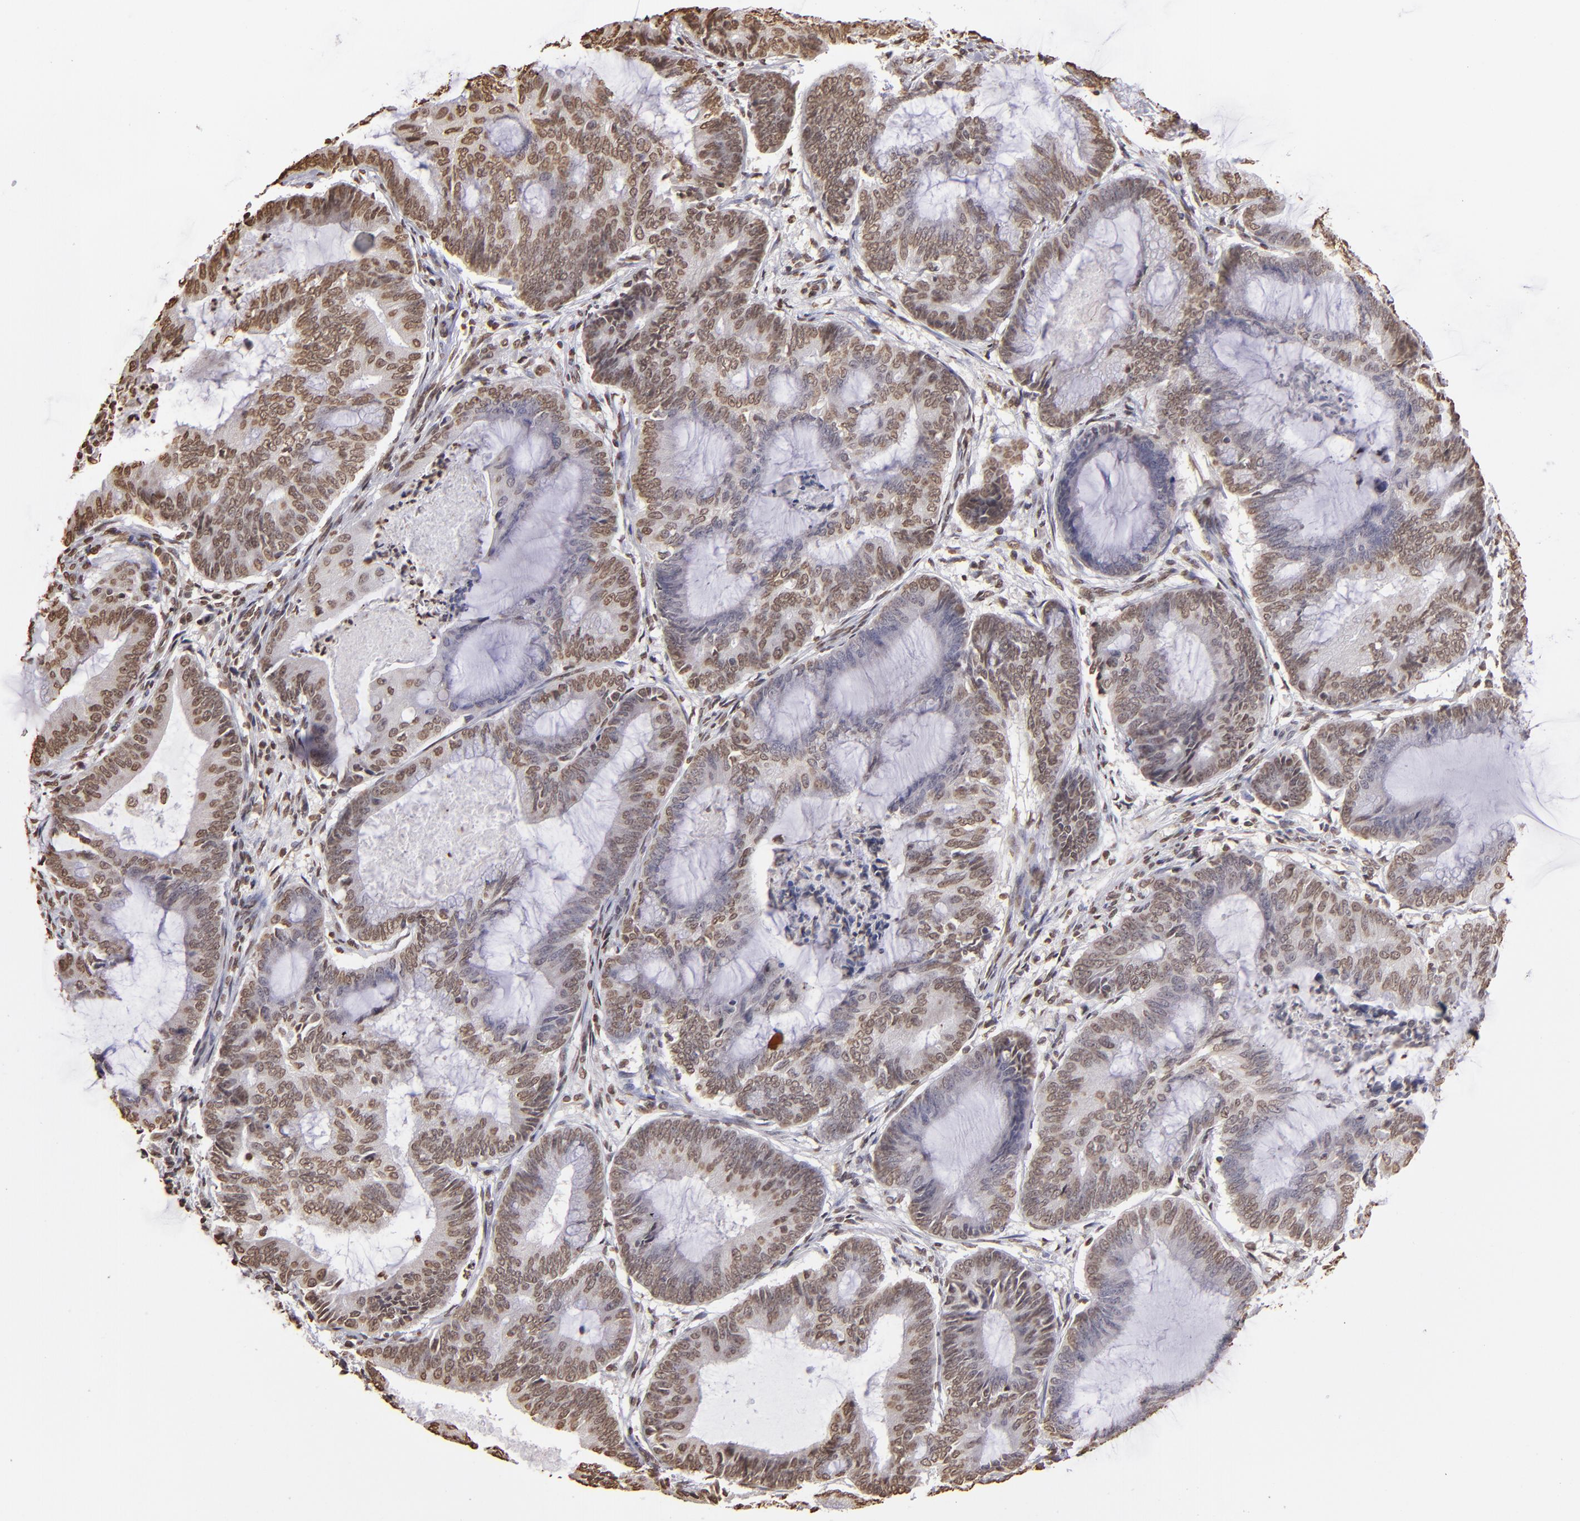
{"staining": {"intensity": "moderate", "quantity": ">75%", "location": "nuclear"}, "tissue": "endometrial cancer", "cell_type": "Tumor cells", "image_type": "cancer", "snomed": [{"axis": "morphology", "description": "Adenocarcinoma, NOS"}, {"axis": "topography", "description": "Endometrium"}], "caption": "Endometrial cancer (adenocarcinoma) stained for a protein reveals moderate nuclear positivity in tumor cells.", "gene": "LBX1", "patient": {"sex": "female", "age": 63}}